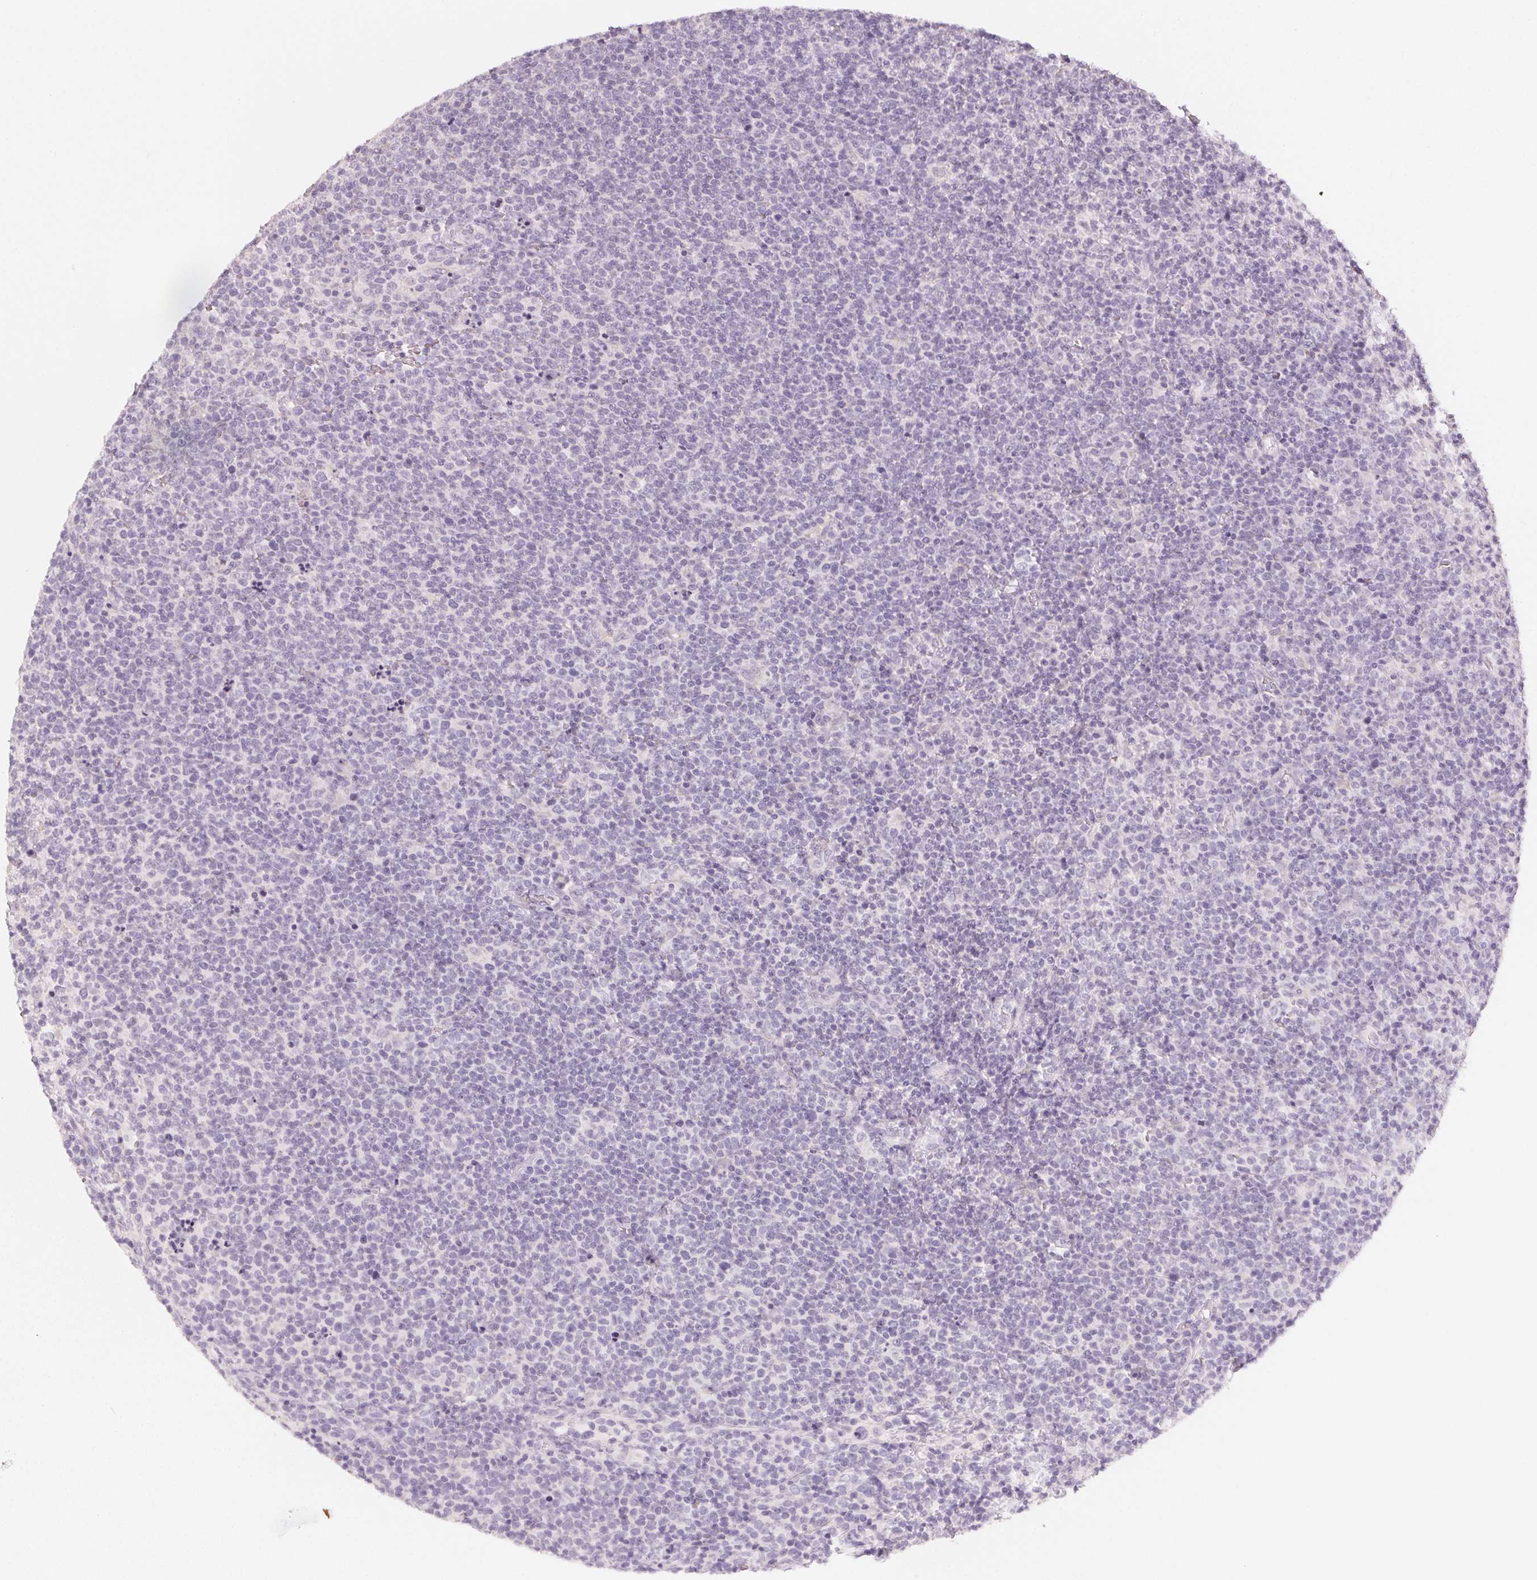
{"staining": {"intensity": "negative", "quantity": "none", "location": "none"}, "tissue": "lymphoma", "cell_type": "Tumor cells", "image_type": "cancer", "snomed": [{"axis": "morphology", "description": "Malignant lymphoma, non-Hodgkin's type, High grade"}, {"axis": "topography", "description": "Lymph node"}], "caption": "Histopathology image shows no protein expression in tumor cells of malignant lymphoma, non-Hodgkin's type (high-grade) tissue.", "gene": "LVRN", "patient": {"sex": "male", "age": 61}}